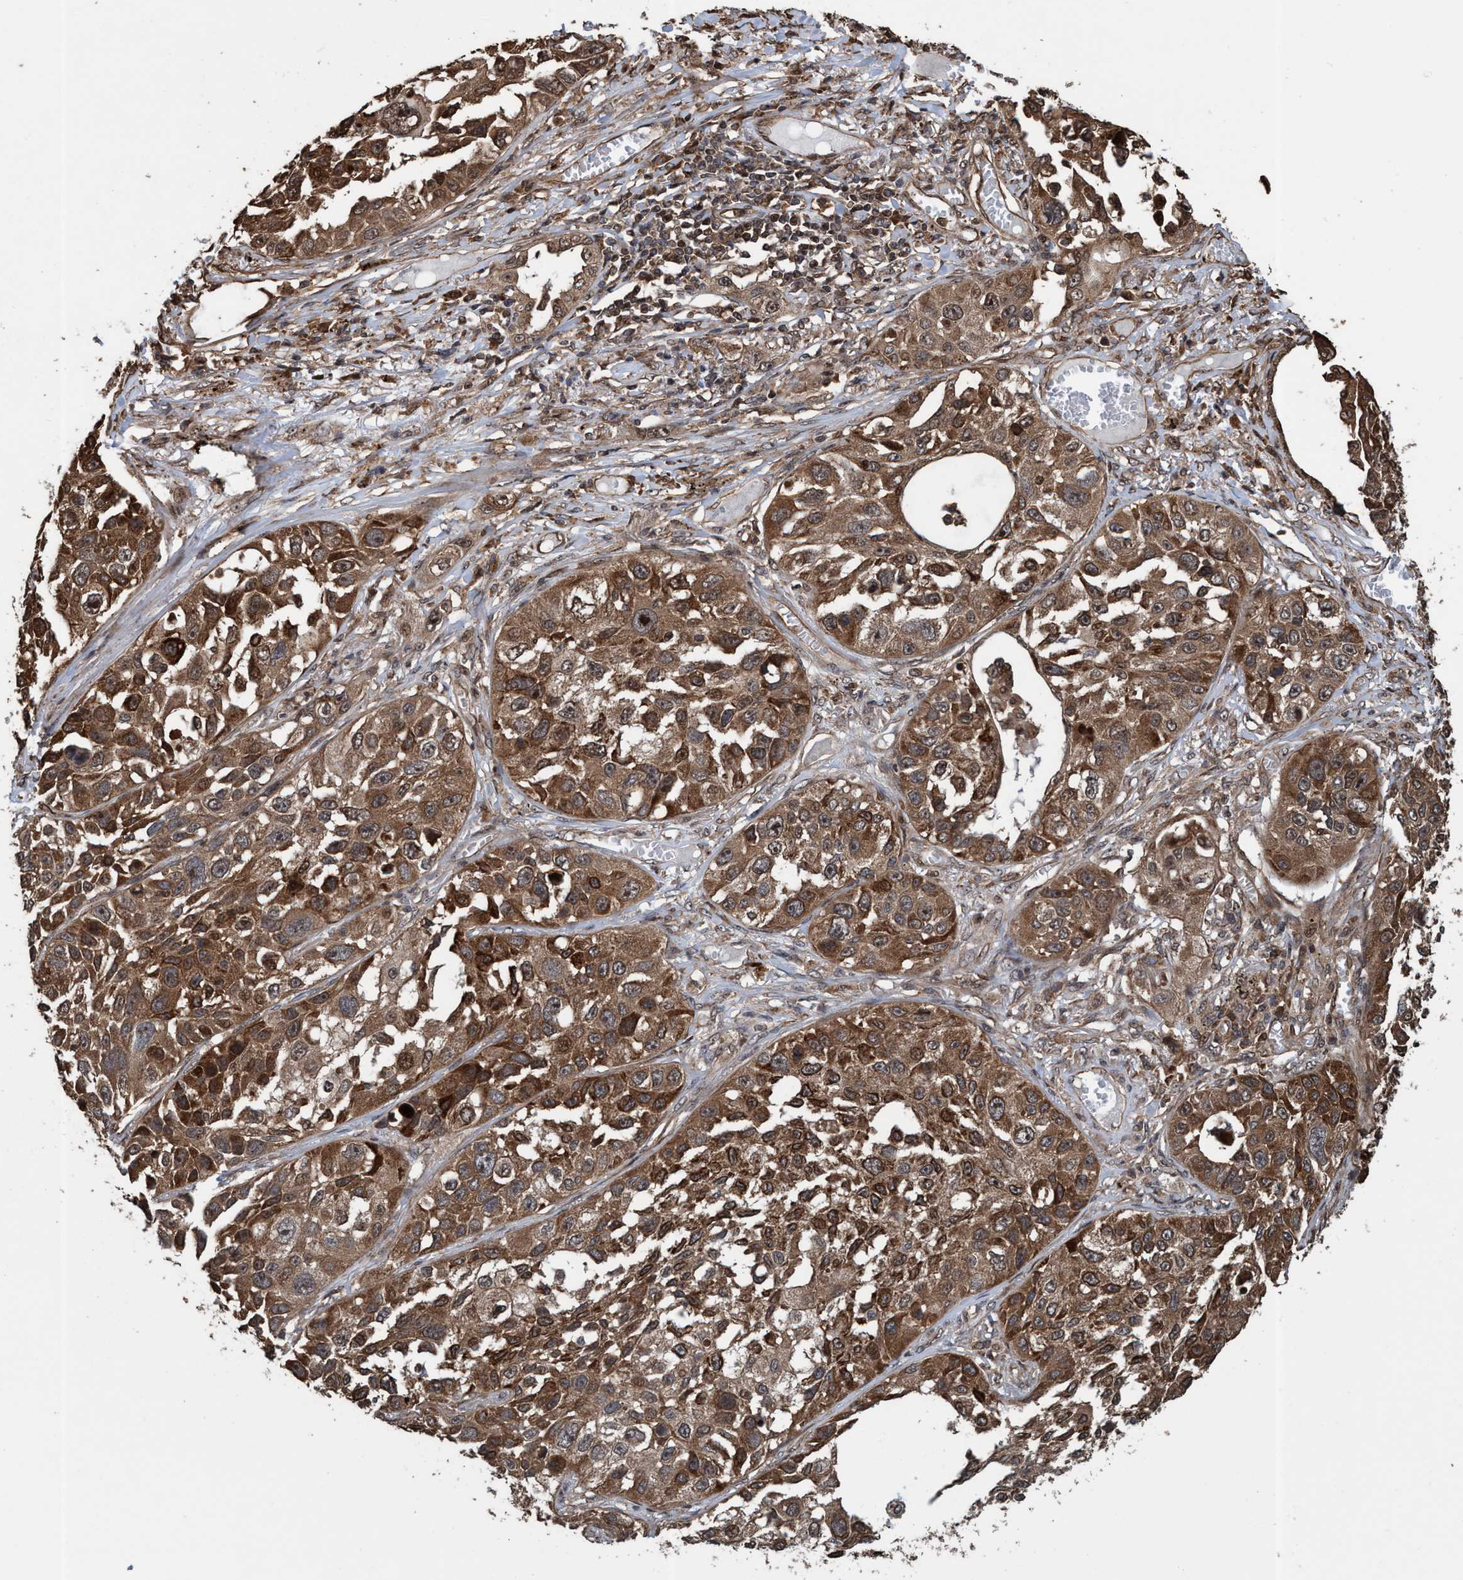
{"staining": {"intensity": "moderate", "quantity": ">75%", "location": "cytoplasmic/membranous,nuclear"}, "tissue": "lung cancer", "cell_type": "Tumor cells", "image_type": "cancer", "snomed": [{"axis": "morphology", "description": "Squamous cell carcinoma, NOS"}, {"axis": "topography", "description": "Lung"}], "caption": "Immunohistochemical staining of human lung squamous cell carcinoma shows medium levels of moderate cytoplasmic/membranous and nuclear positivity in approximately >75% of tumor cells.", "gene": "TRPC7", "patient": {"sex": "male", "age": 71}}